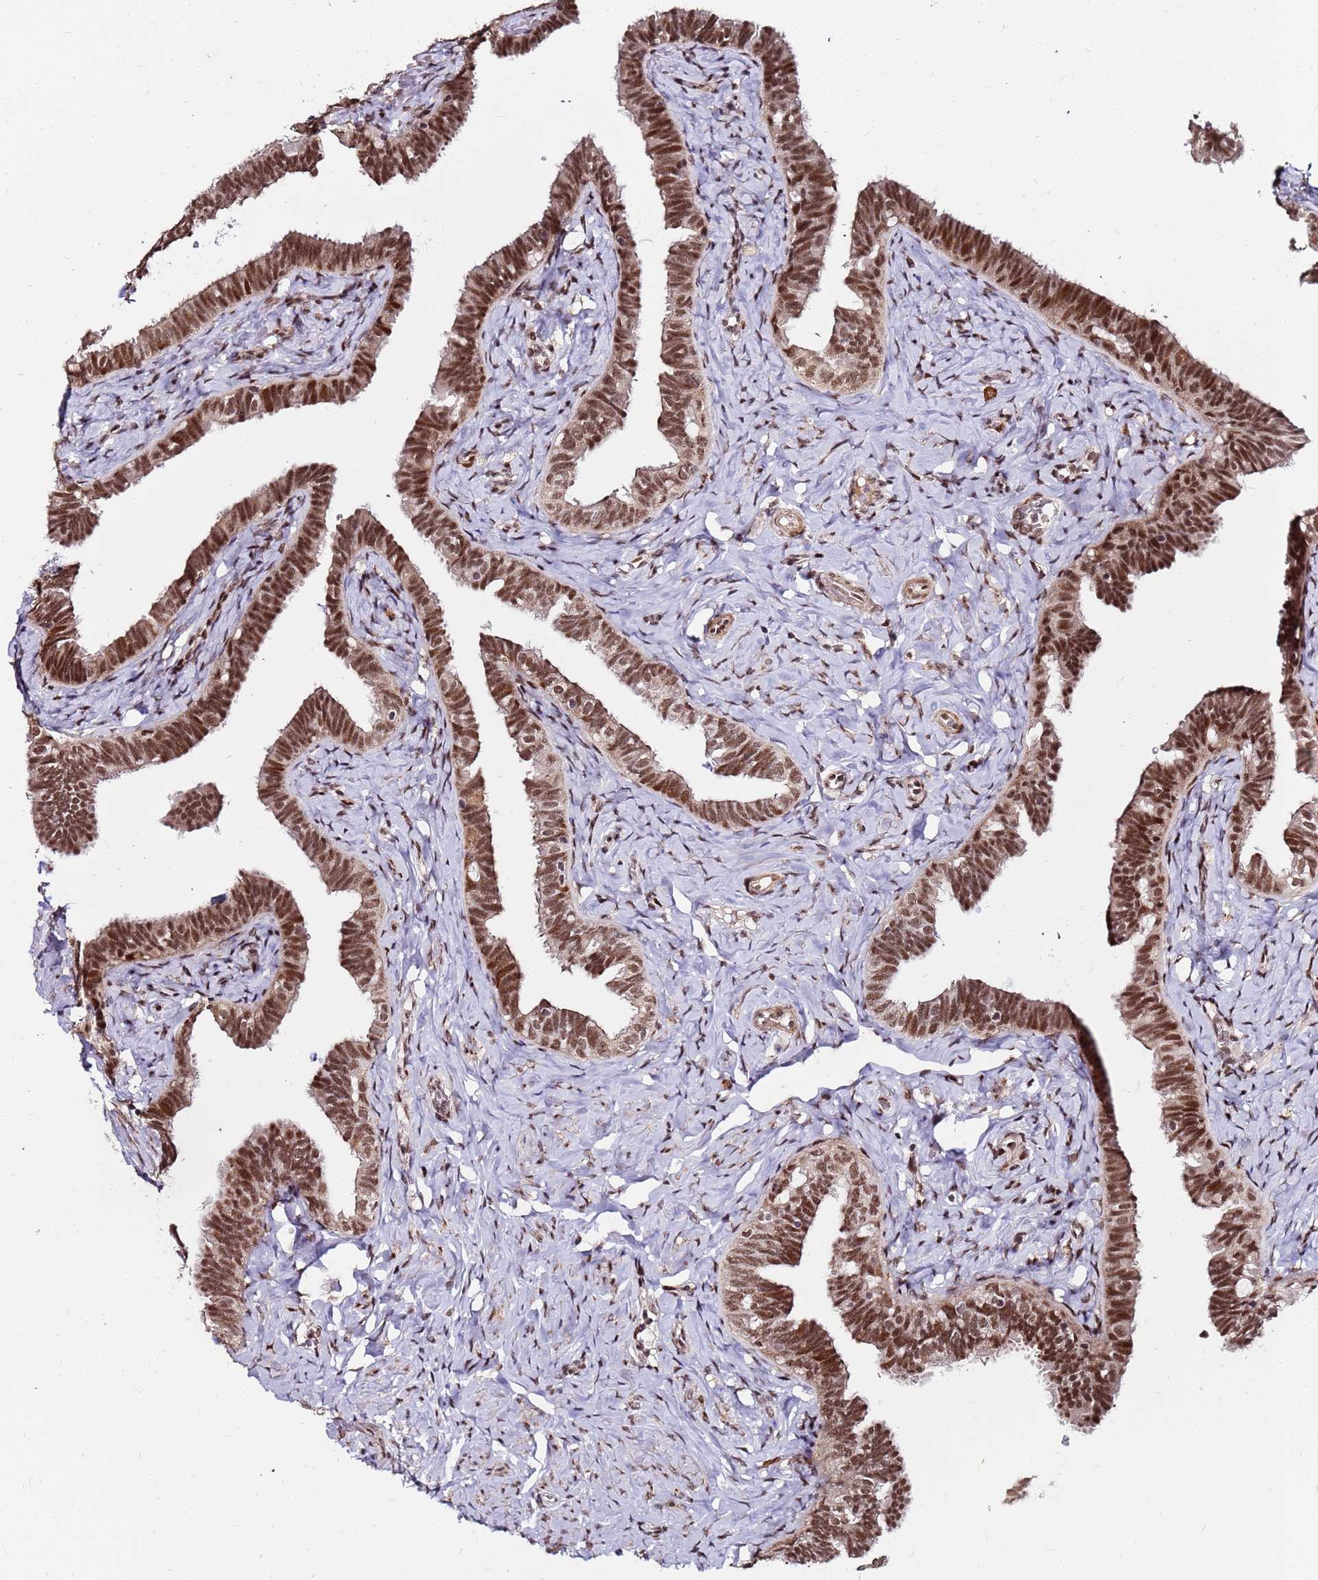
{"staining": {"intensity": "moderate", "quantity": ">75%", "location": "cytoplasmic/membranous,nuclear"}, "tissue": "fallopian tube", "cell_type": "Glandular cells", "image_type": "normal", "snomed": [{"axis": "morphology", "description": "Normal tissue, NOS"}, {"axis": "topography", "description": "Fallopian tube"}], "caption": "Immunohistochemistry (DAB) staining of normal fallopian tube demonstrates moderate cytoplasmic/membranous,nuclear protein expression in about >75% of glandular cells.", "gene": "PPM1H", "patient": {"sex": "female", "age": 39}}